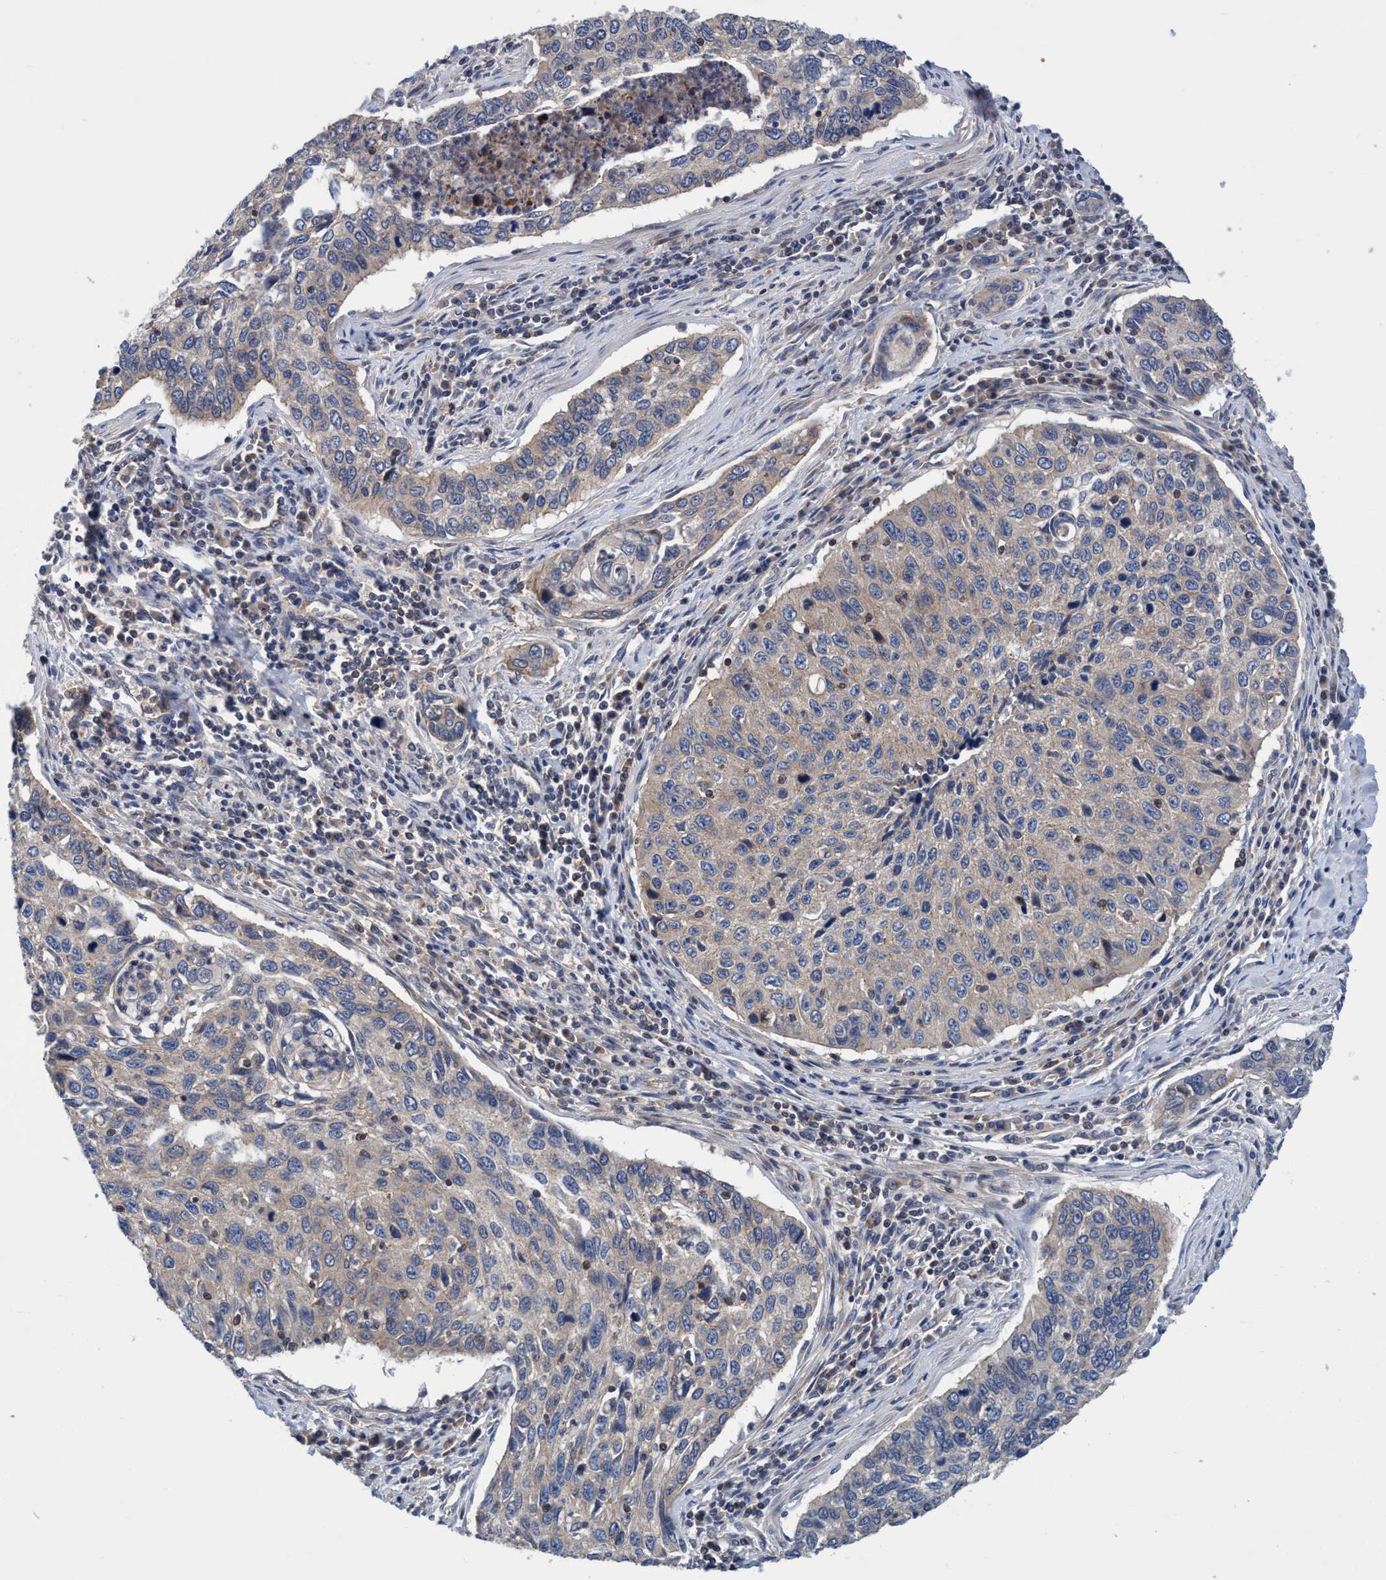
{"staining": {"intensity": "weak", "quantity": "<25%", "location": "cytoplasmic/membranous"}, "tissue": "cervical cancer", "cell_type": "Tumor cells", "image_type": "cancer", "snomed": [{"axis": "morphology", "description": "Squamous cell carcinoma, NOS"}, {"axis": "topography", "description": "Cervix"}], "caption": "Immunohistochemistry of cervical cancer (squamous cell carcinoma) reveals no positivity in tumor cells. (DAB immunohistochemistry, high magnification).", "gene": "CALCOCO2", "patient": {"sex": "female", "age": 53}}